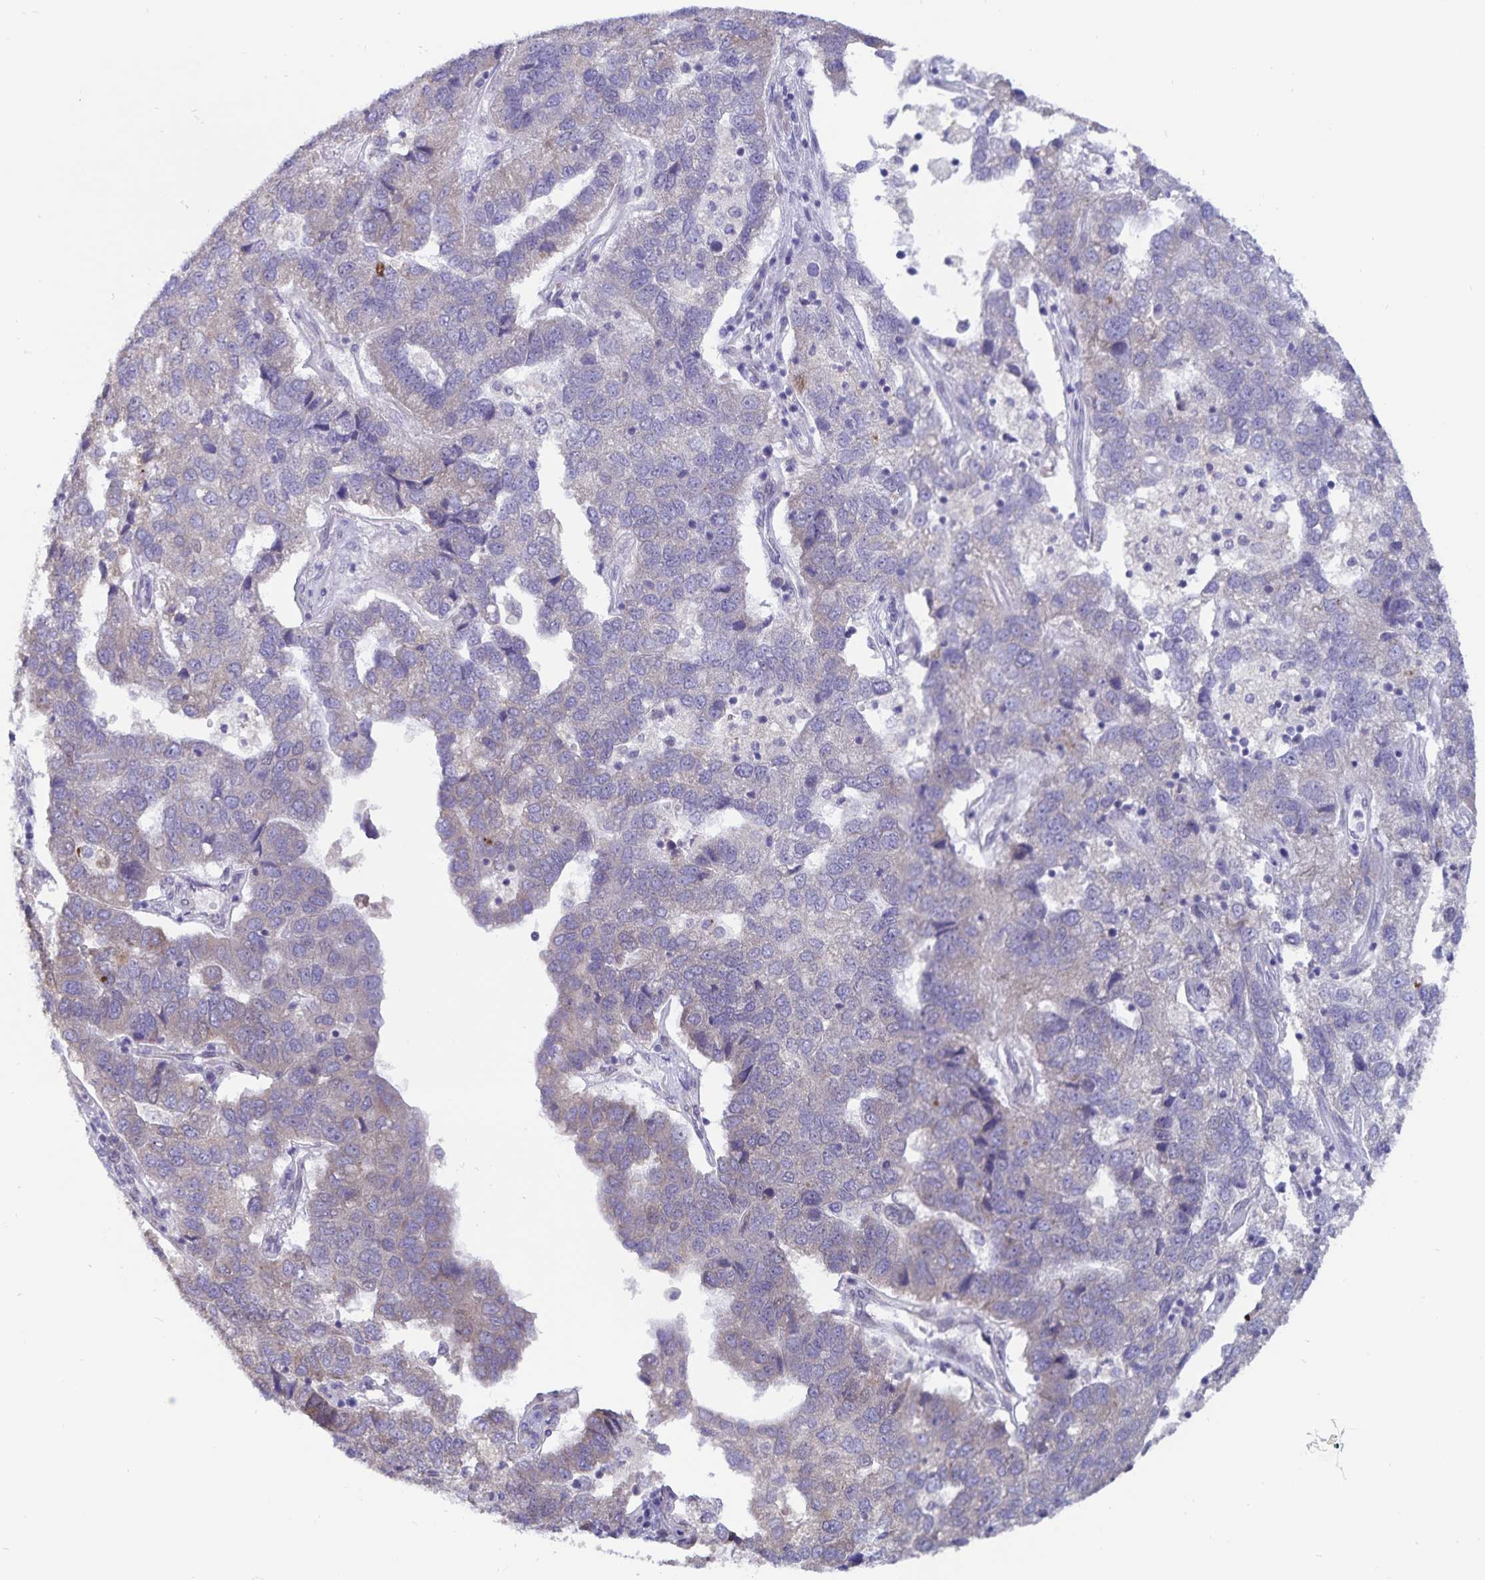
{"staining": {"intensity": "weak", "quantity": "<25%", "location": "cytoplasmic/membranous"}, "tissue": "pancreatic cancer", "cell_type": "Tumor cells", "image_type": "cancer", "snomed": [{"axis": "morphology", "description": "Adenocarcinoma, NOS"}, {"axis": "topography", "description": "Pancreas"}], "caption": "Immunohistochemical staining of human pancreatic cancer exhibits no significant positivity in tumor cells.", "gene": "ATP2A2", "patient": {"sex": "female", "age": 61}}